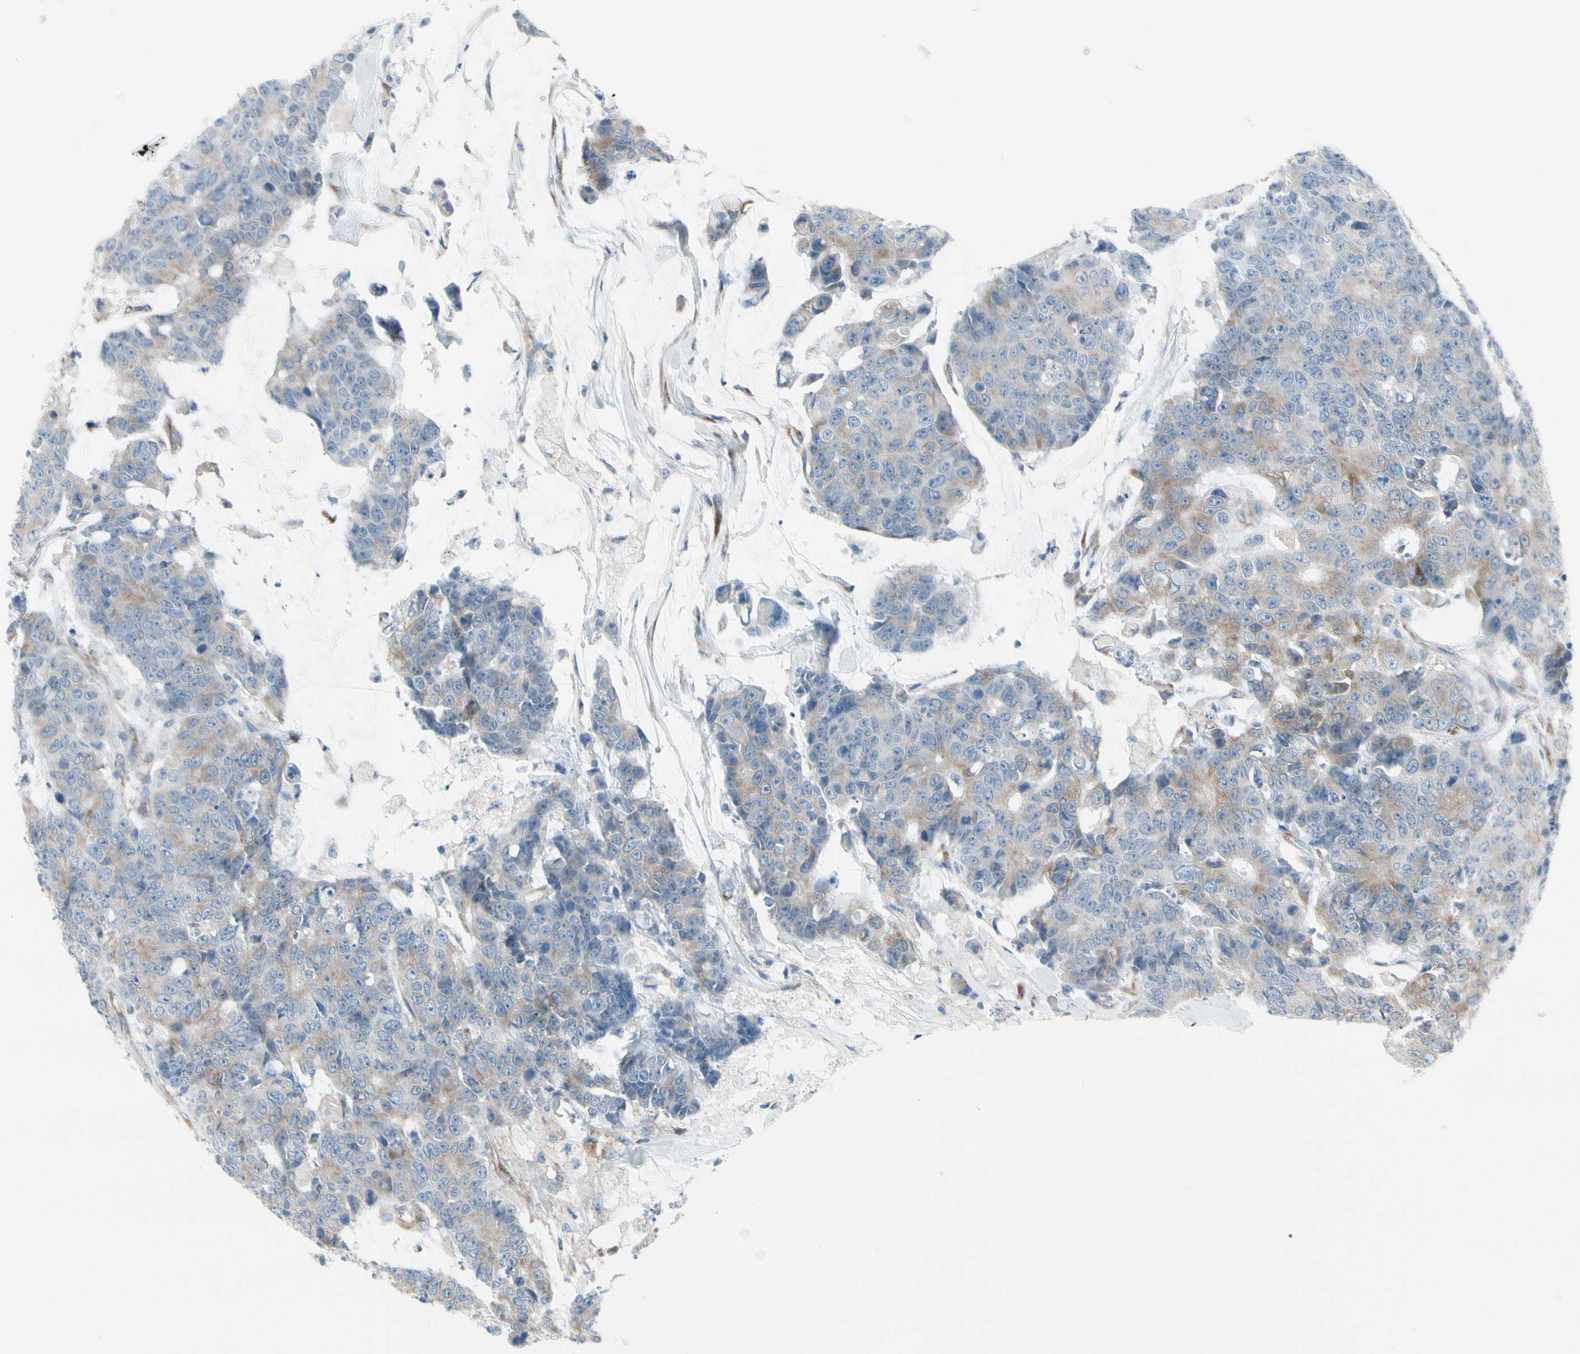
{"staining": {"intensity": "weak", "quantity": ">75%", "location": "cytoplasmic/membranous"}, "tissue": "colorectal cancer", "cell_type": "Tumor cells", "image_type": "cancer", "snomed": [{"axis": "morphology", "description": "Adenocarcinoma, NOS"}, {"axis": "topography", "description": "Colon"}], "caption": "A brown stain shows weak cytoplasmic/membranous expression of a protein in adenocarcinoma (colorectal) tumor cells. Nuclei are stained in blue.", "gene": "FNDC3A", "patient": {"sex": "female", "age": 86}}